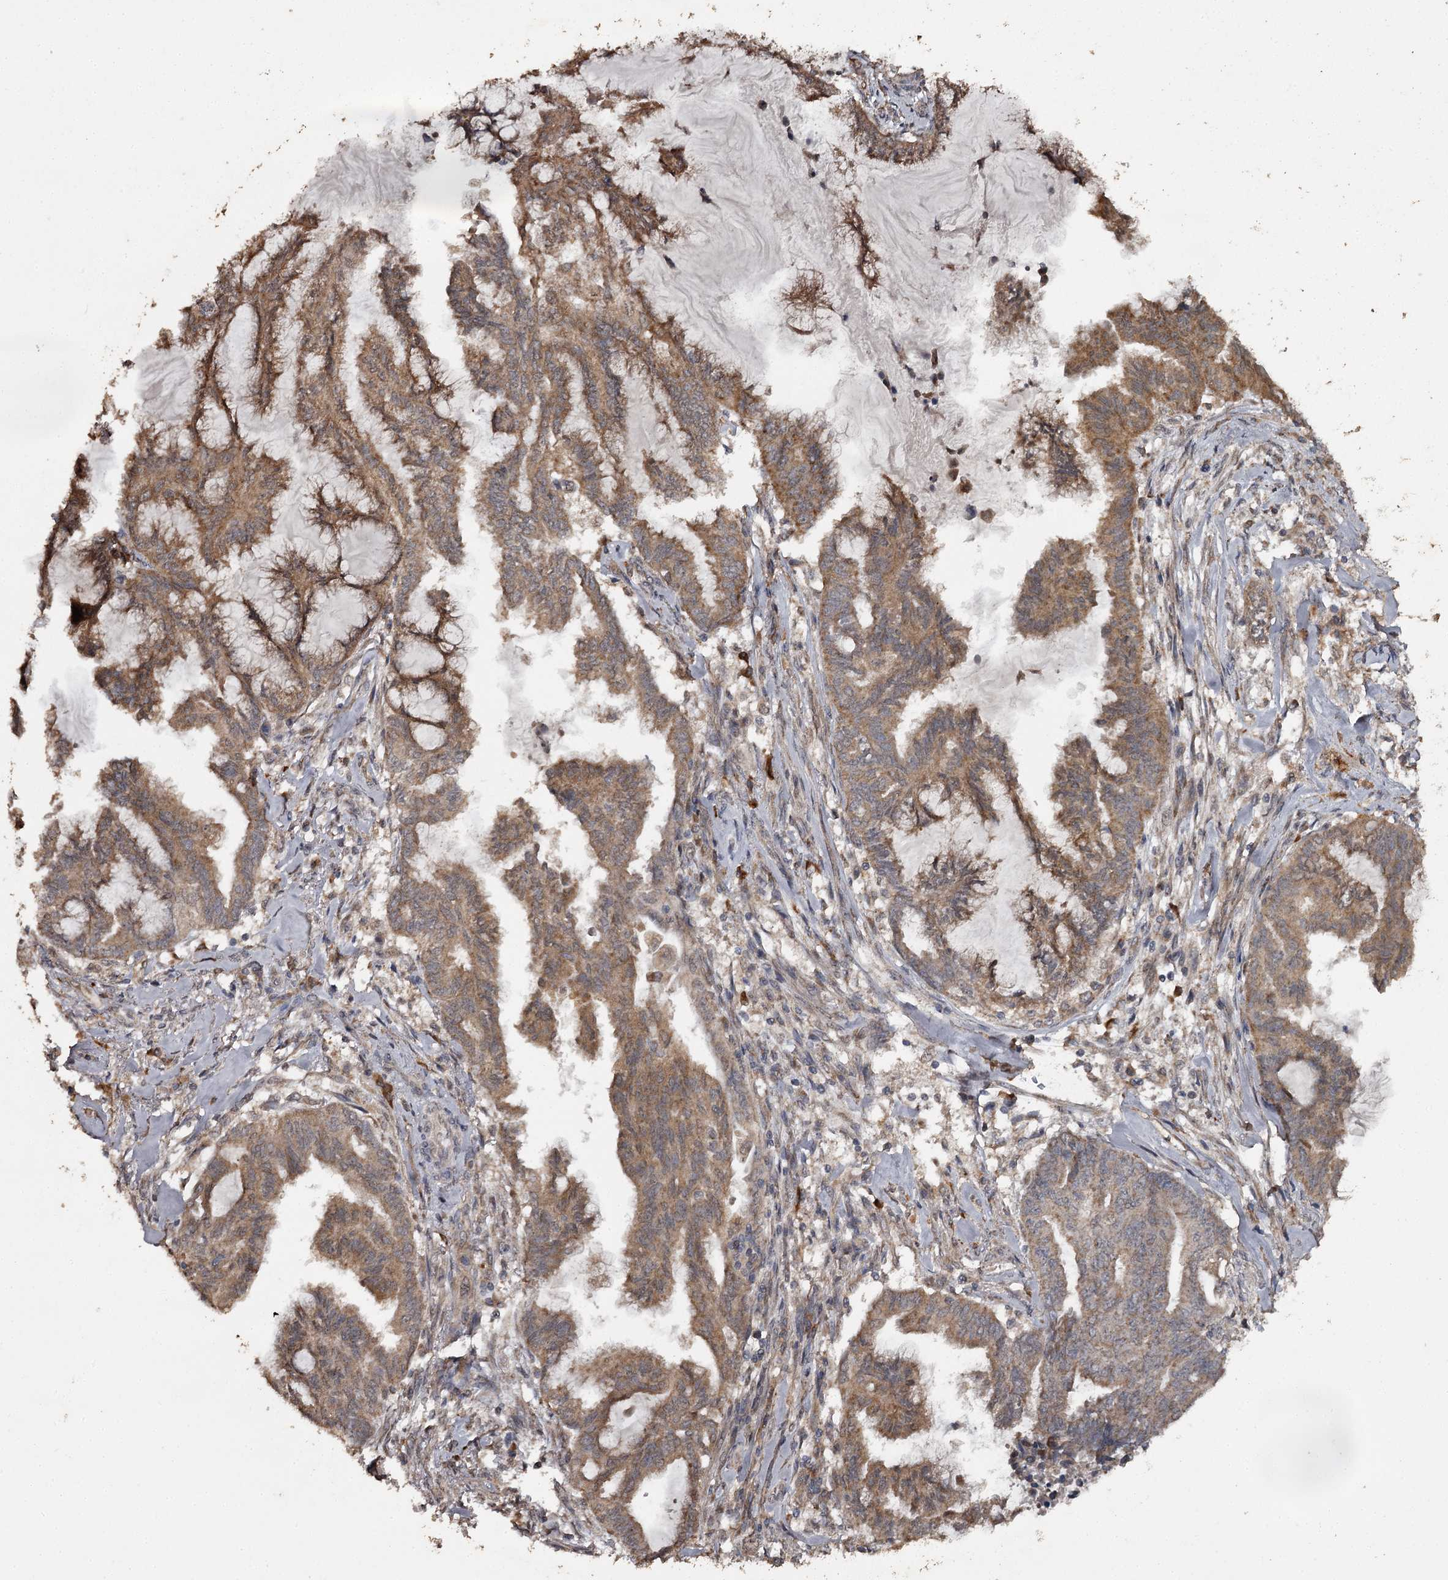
{"staining": {"intensity": "moderate", "quantity": ">75%", "location": "cytoplasmic/membranous"}, "tissue": "endometrial cancer", "cell_type": "Tumor cells", "image_type": "cancer", "snomed": [{"axis": "morphology", "description": "Adenocarcinoma, NOS"}, {"axis": "topography", "description": "Endometrium"}], "caption": "About >75% of tumor cells in human endometrial cancer exhibit moderate cytoplasmic/membranous protein positivity as visualized by brown immunohistochemical staining.", "gene": "WIPI1", "patient": {"sex": "female", "age": 86}}